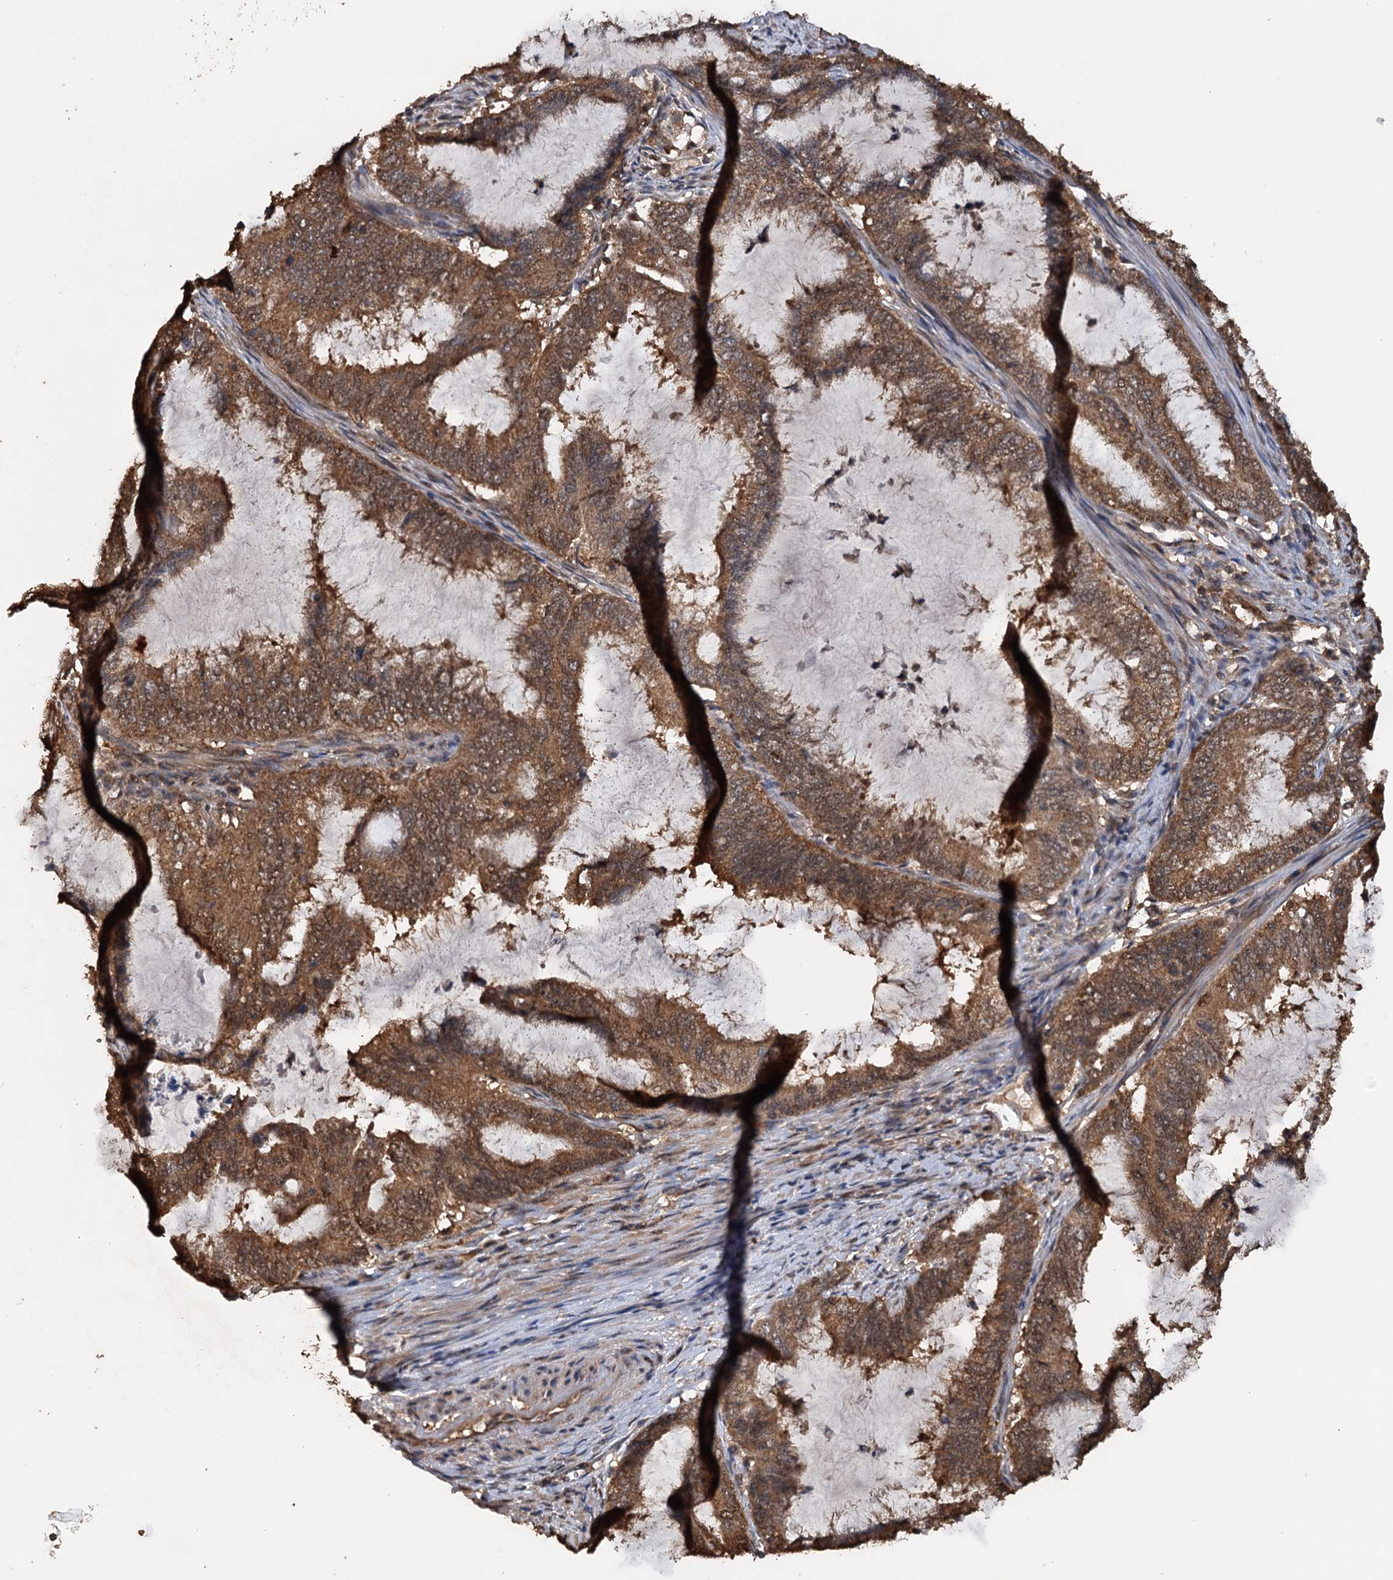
{"staining": {"intensity": "moderate", "quantity": ">75%", "location": "cytoplasmic/membranous,nuclear"}, "tissue": "endometrial cancer", "cell_type": "Tumor cells", "image_type": "cancer", "snomed": [{"axis": "morphology", "description": "Adenocarcinoma, NOS"}, {"axis": "topography", "description": "Endometrium"}], "caption": "IHC histopathology image of endometrial adenocarcinoma stained for a protein (brown), which exhibits medium levels of moderate cytoplasmic/membranous and nuclear expression in approximately >75% of tumor cells.", "gene": "PSMD9", "patient": {"sex": "female", "age": 51}}